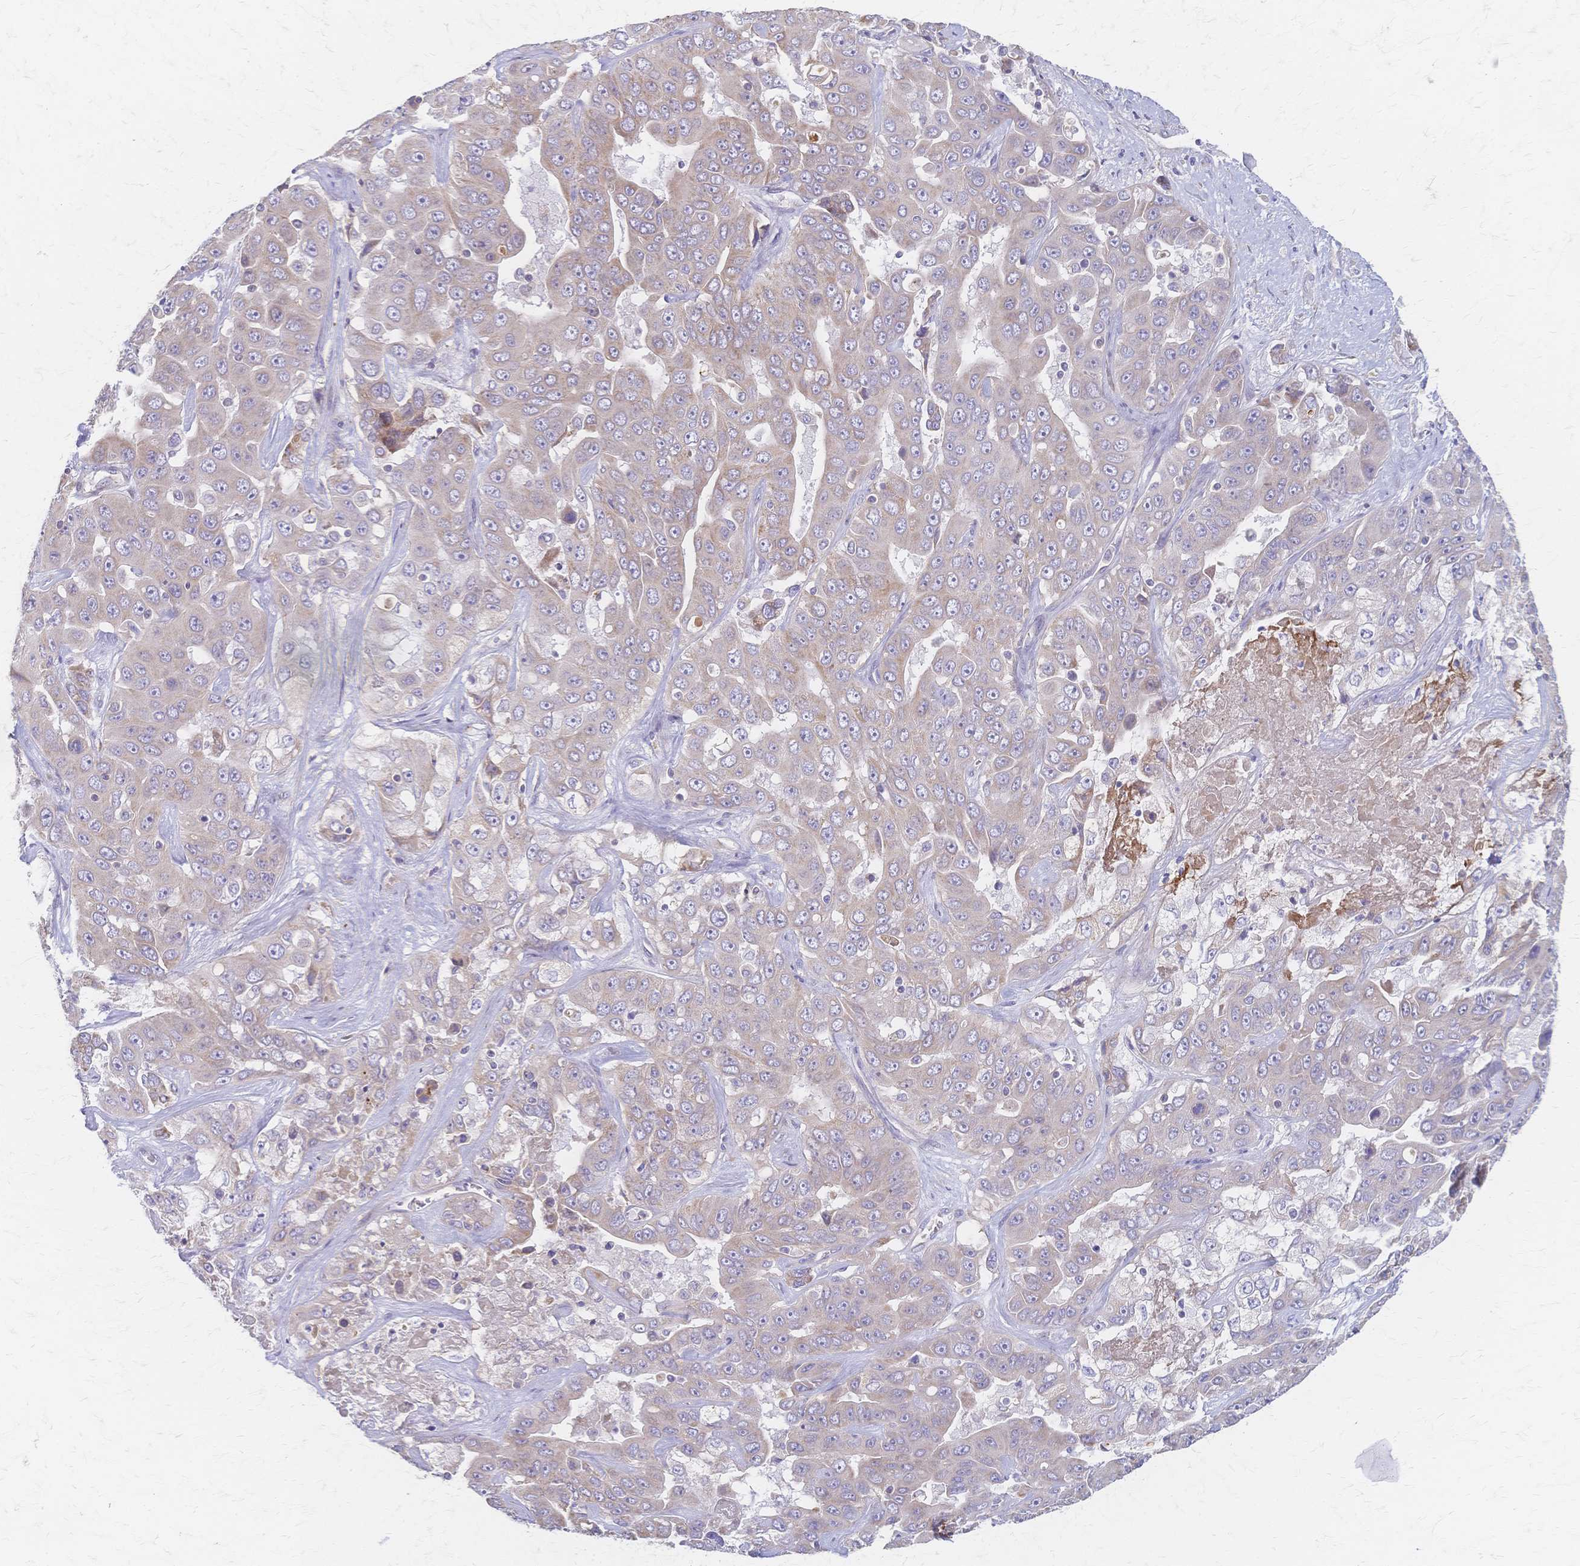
{"staining": {"intensity": "negative", "quantity": "none", "location": "none"}, "tissue": "liver cancer", "cell_type": "Tumor cells", "image_type": "cancer", "snomed": [{"axis": "morphology", "description": "Cholangiocarcinoma"}, {"axis": "topography", "description": "Liver"}], "caption": "Tumor cells show no significant protein positivity in liver cholangiocarcinoma. Nuclei are stained in blue.", "gene": "CYB5A", "patient": {"sex": "female", "age": 52}}